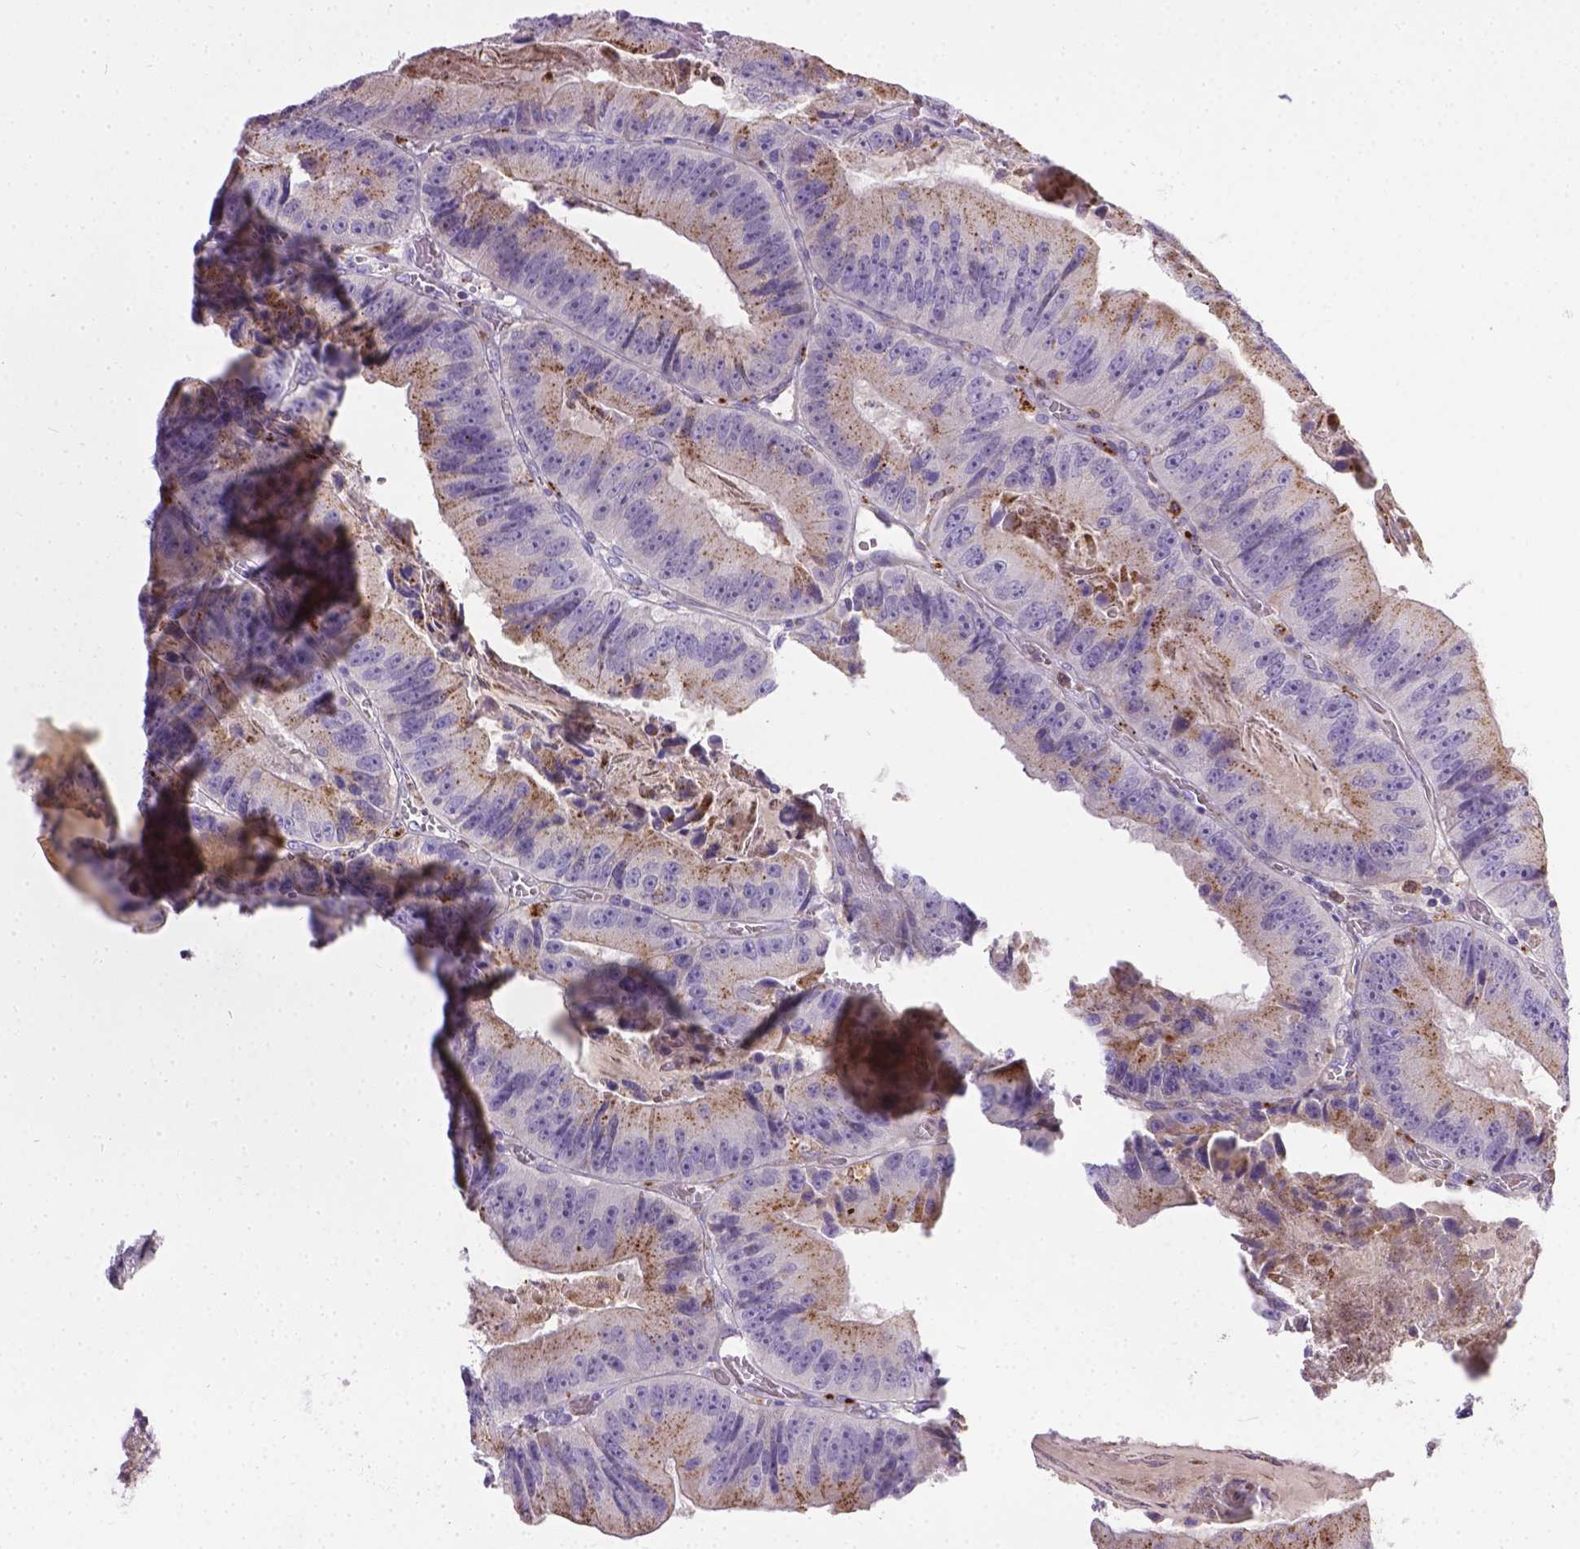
{"staining": {"intensity": "moderate", "quantity": ">75%", "location": "cytoplasmic/membranous"}, "tissue": "colorectal cancer", "cell_type": "Tumor cells", "image_type": "cancer", "snomed": [{"axis": "morphology", "description": "Adenocarcinoma, NOS"}, {"axis": "topography", "description": "Colon"}], "caption": "Immunohistochemical staining of human colorectal adenocarcinoma shows moderate cytoplasmic/membranous protein staining in about >75% of tumor cells.", "gene": "TM4SF18", "patient": {"sex": "female", "age": 86}}